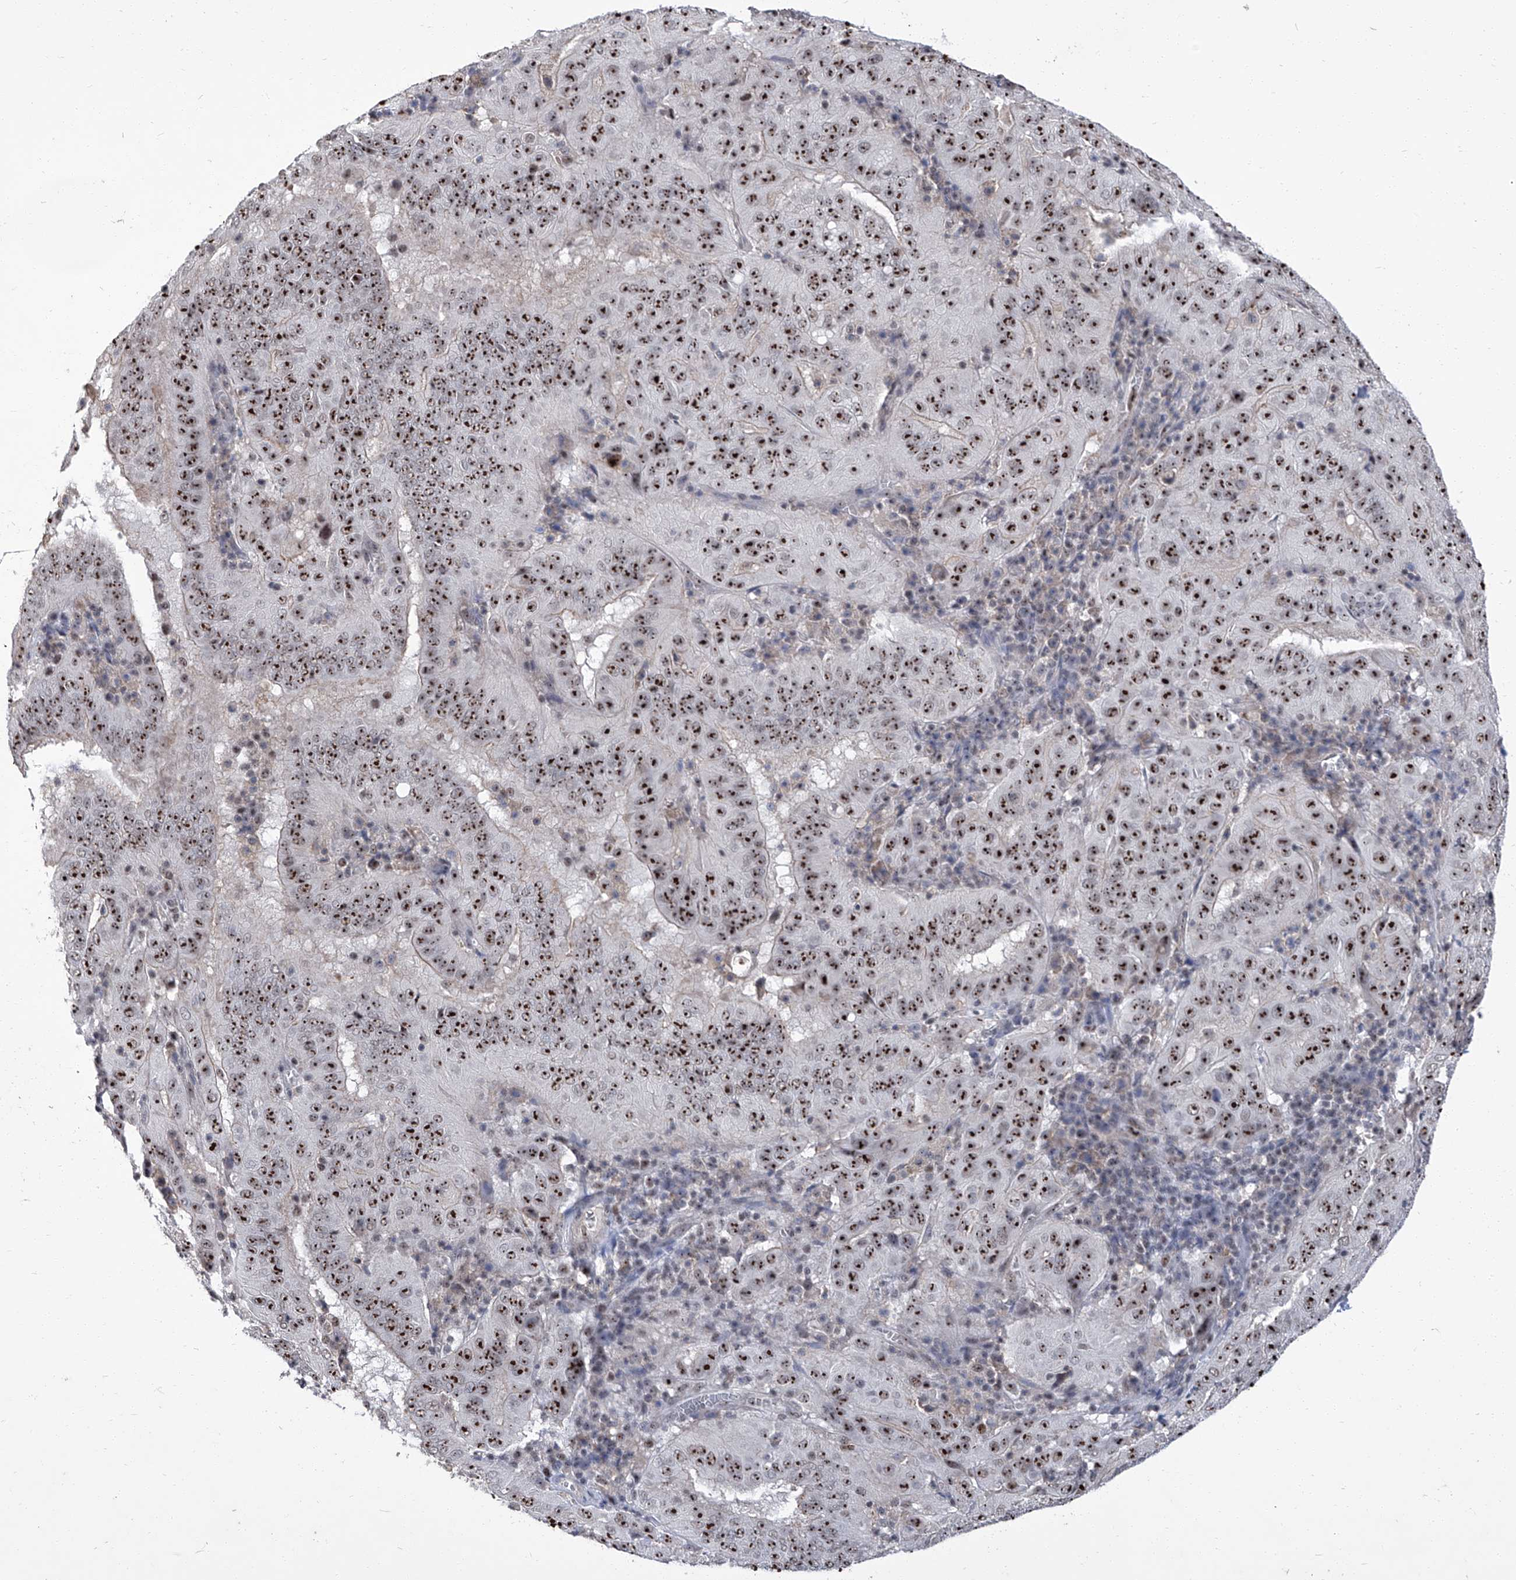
{"staining": {"intensity": "strong", "quantity": ">75%", "location": "nuclear"}, "tissue": "pancreatic cancer", "cell_type": "Tumor cells", "image_type": "cancer", "snomed": [{"axis": "morphology", "description": "Adenocarcinoma, NOS"}, {"axis": "topography", "description": "Pancreas"}], "caption": "Immunohistochemical staining of human pancreatic cancer (adenocarcinoma) exhibits high levels of strong nuclear protein positivity in approximately >75% of tumor cells.", "gene": "CMTR1", "patient": {"sex": "male", "age": 63}}